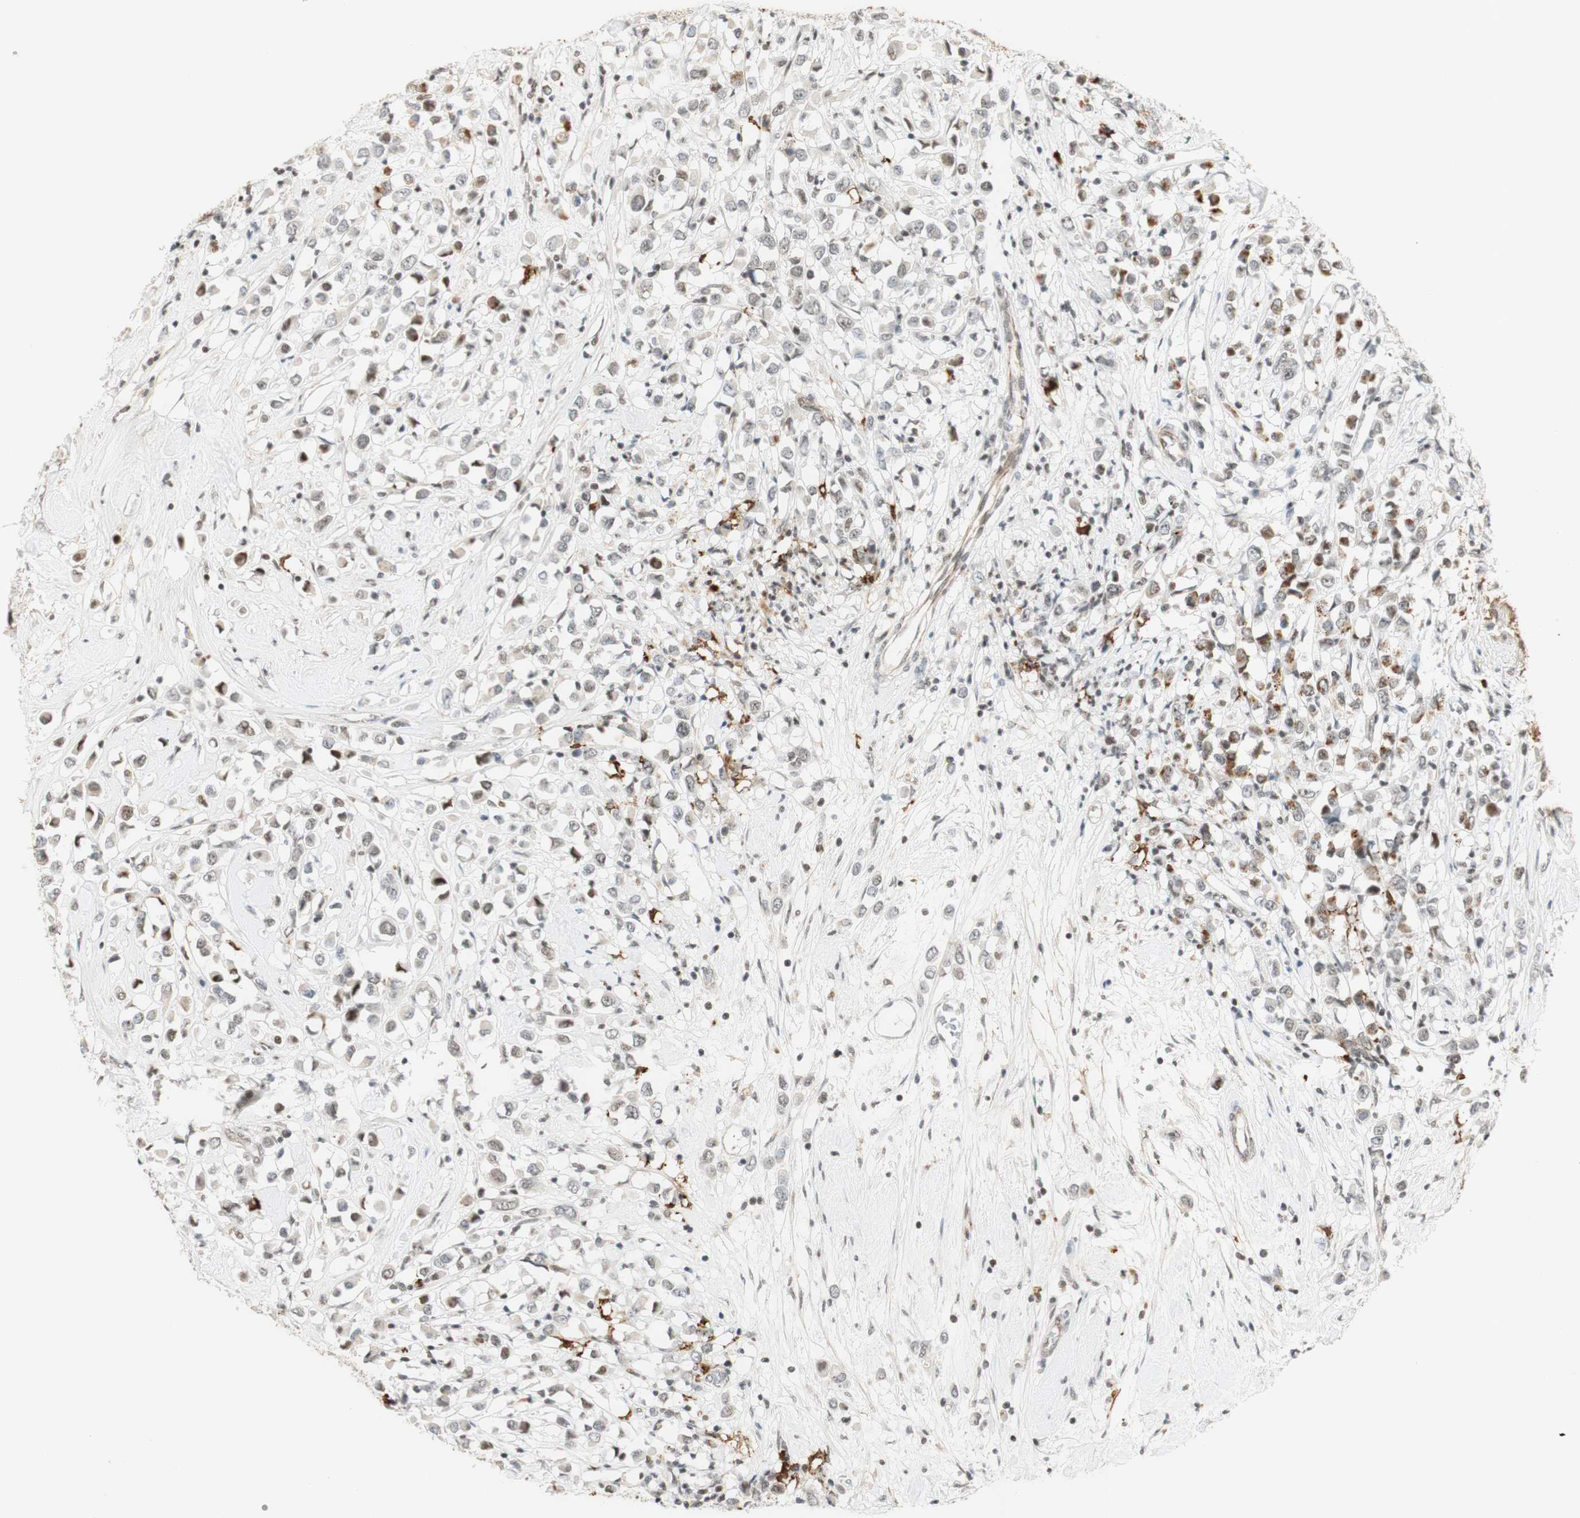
{"staining": {"intensity": "moderate", "quantity": ">75%", "location": "nuclear"}, "tissue": "breast cancer", "cell_type": "Tumor cells", "image_type": "cancer", "snomed": [{"axis": "morphology", "description": "Duct carcinoma"}, {"axis": "topography", "description": "Breast"}], "caption": "Protein staining shows moderate nuclear staining in about >75% of tumor cells in breast cancer (intraductal carcinoma).", "gene": "IRF1", "patient": {"sex": "female", "age": 61}}